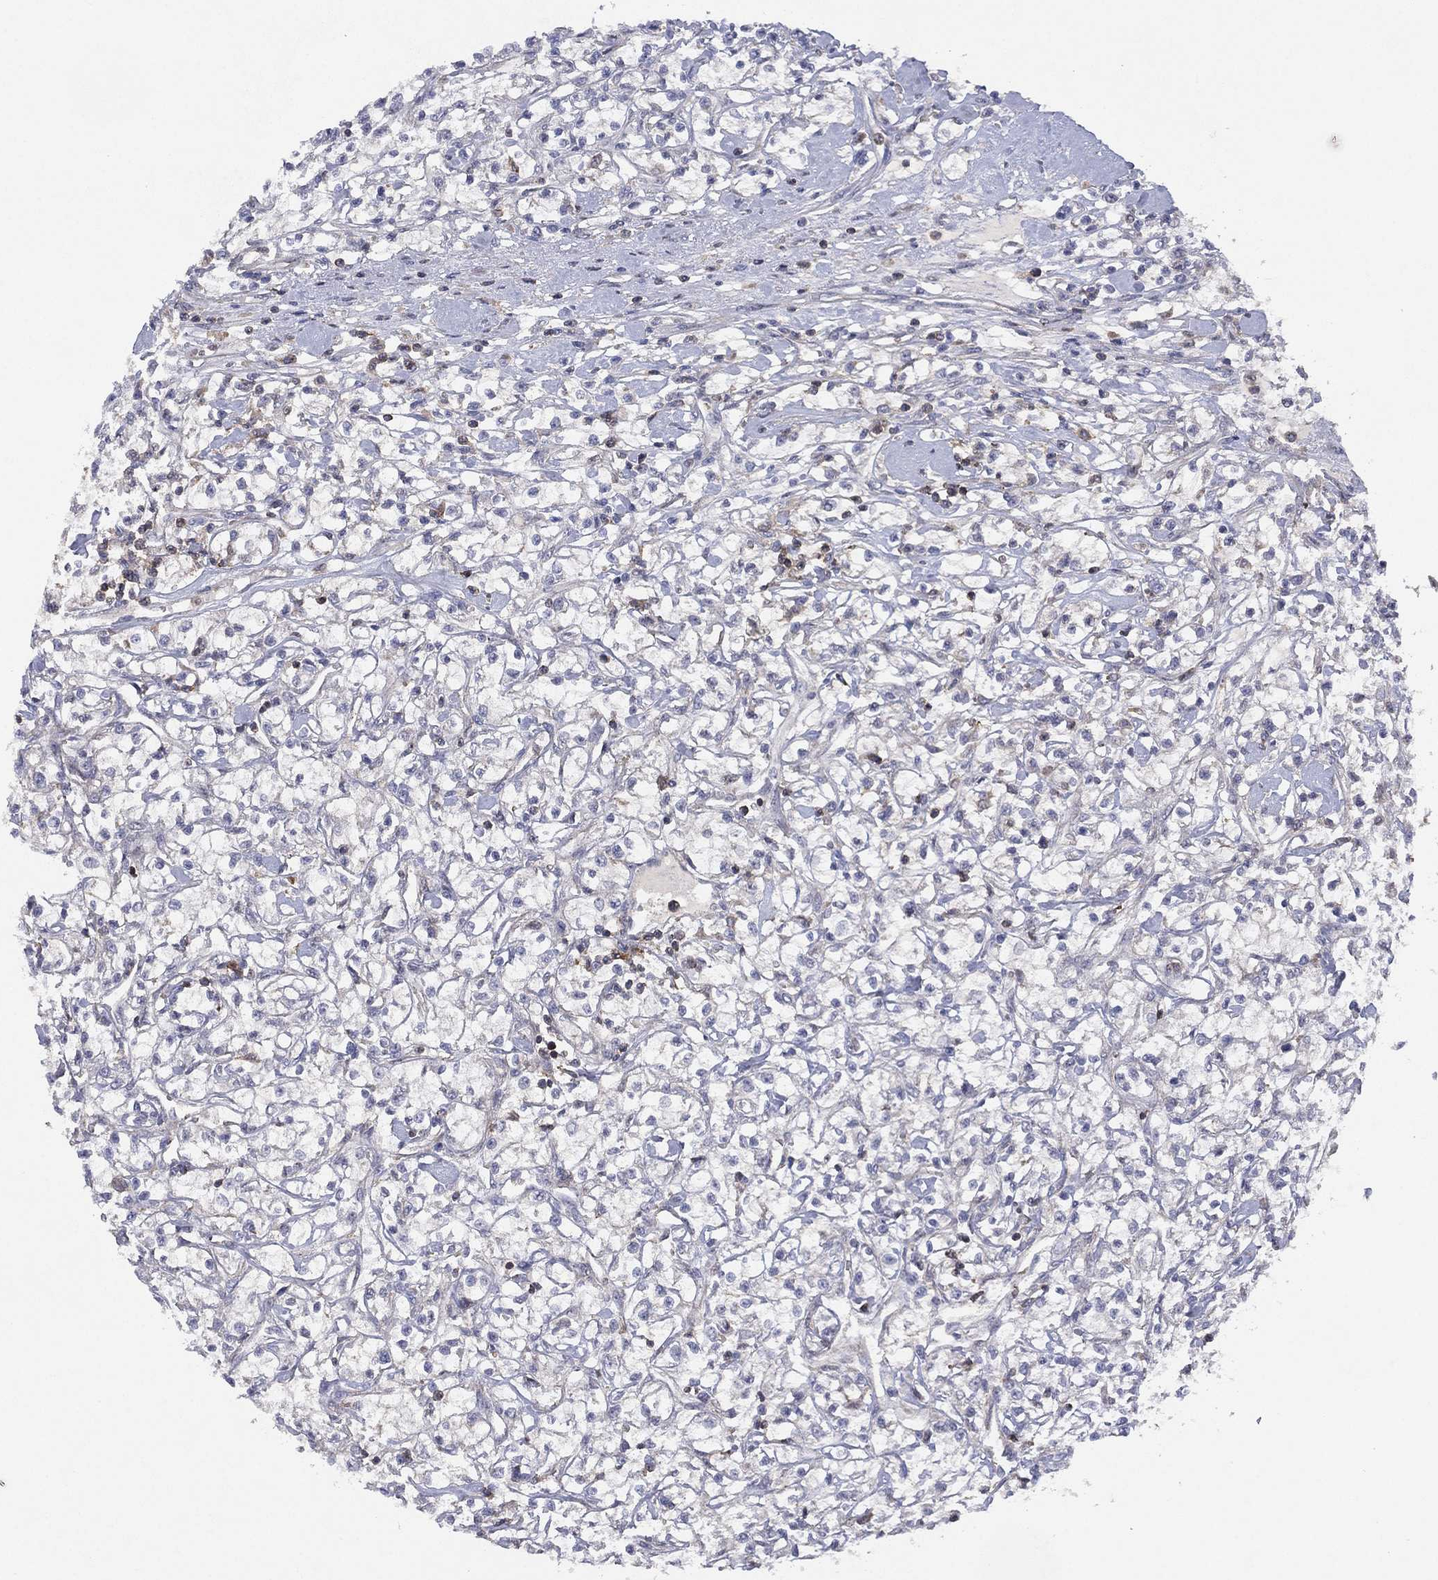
{"staining": {"intensity": "negative", "quantity": "none", "location": "none"}, "tissue": "renal cancer", "cell_type": "Tumor cells", "image_type": "cancer", "snomed": [{"axis": "morphology", "description": "Adenocarcinoma, NOS"}, {"axis": "topography", "description": "Kidney"}], "caption": "Immunohistochemistry photomicrograph of neoplastic tissue: renal cancer (adenocarcinoma) stained with DAB (3,3'-diaminobenzidine) exhibits no significant protein expression in tumor cells.", "gene": "DOCK8", "patient": {"sex": "female", "age": 59}}